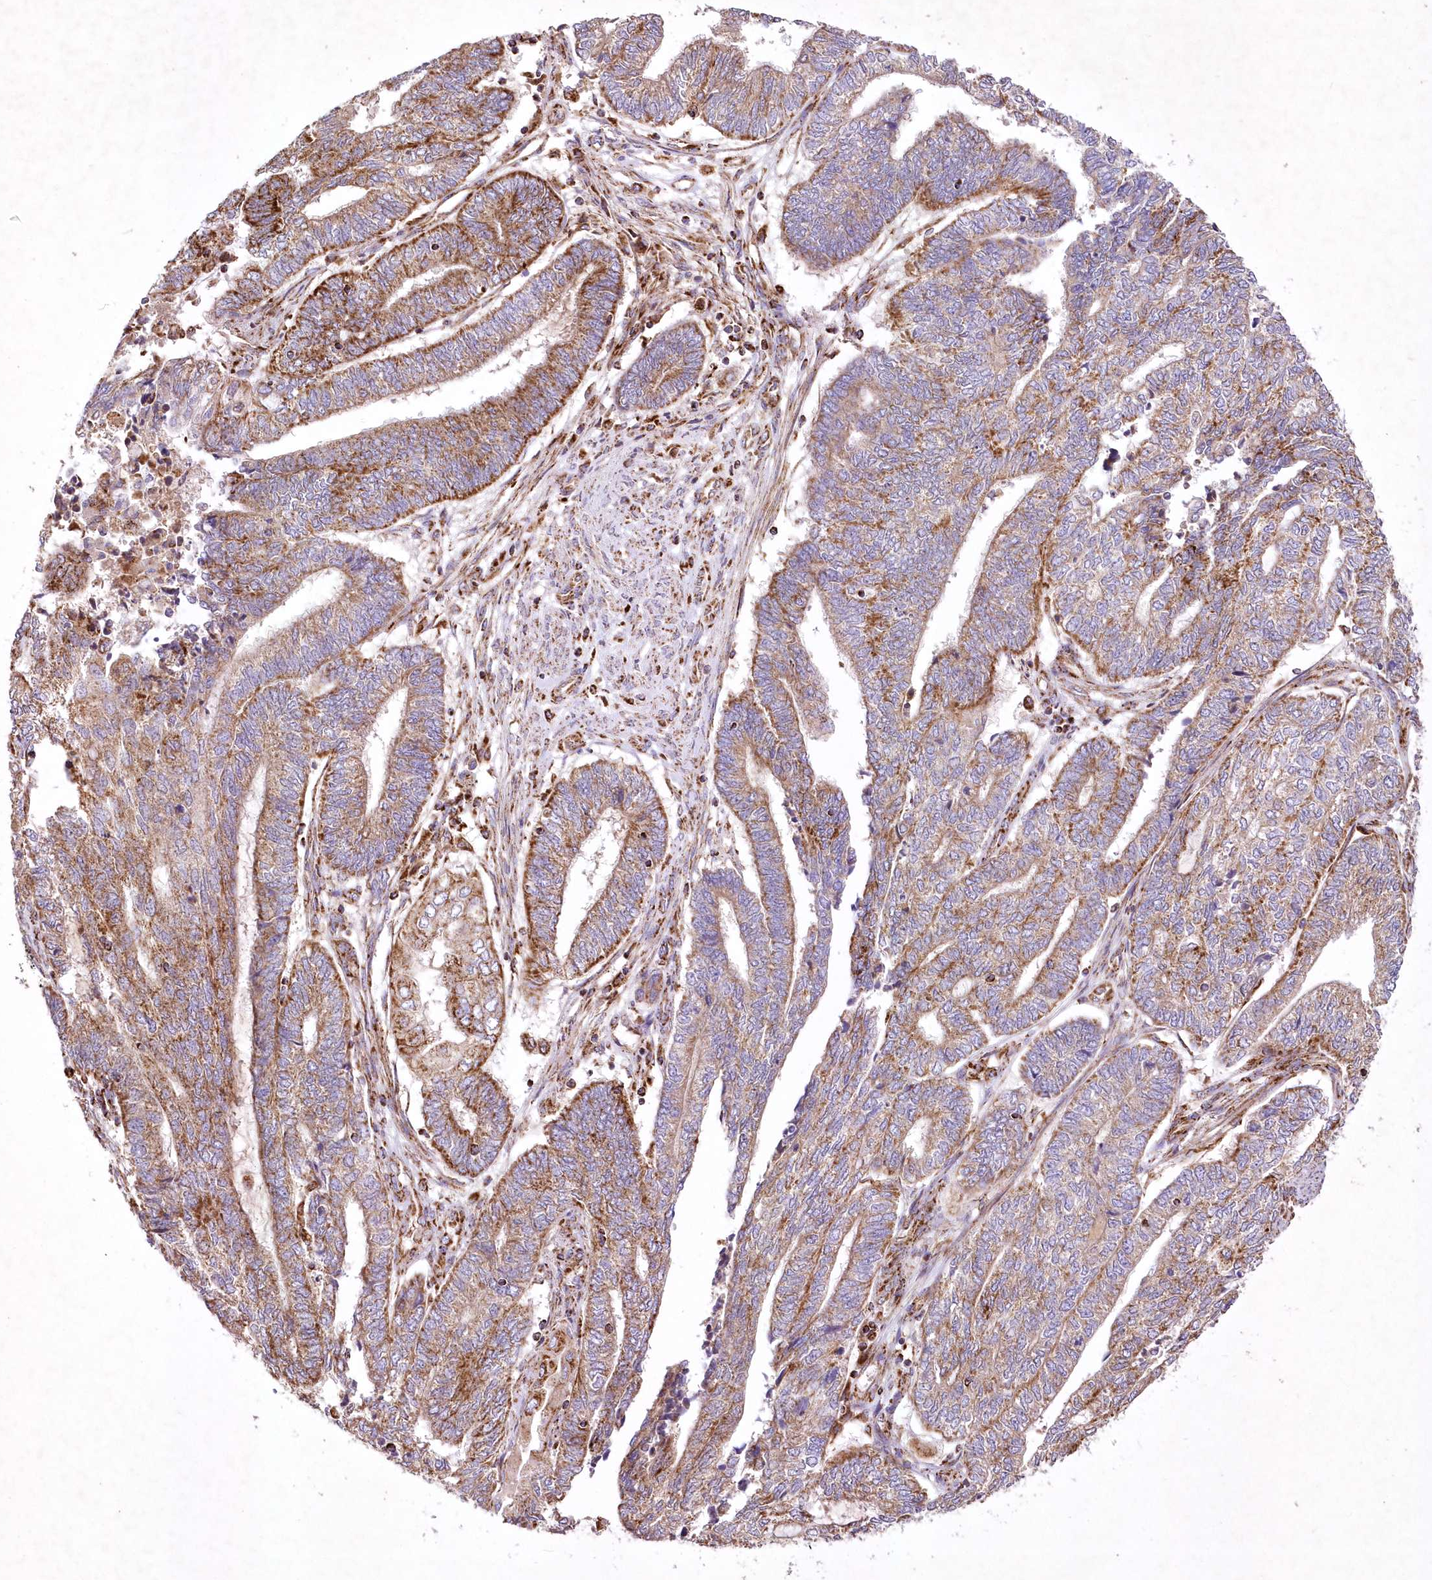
{"staining": {"intensity": "strong", "quantity": ">75%", "location": "cytoplasmic/membranous"}, "tissue": "endometrial cancer", "cell_type": "Tumor cells", "image_type": "cancer", "snomed": [{"axis": "morphology", "description": "Adenocarcinoma, NOS"}, {"axis": "topography", "description": "Uterus"}, {"axis": "topography", "description": "Endometrium"}], "caption": "An immunohistochemistry histopathology image of tumor tissue is shown. Protein staining in brown highlights strong cytoplasmic/membranous positivity in endometrial cancer within tumor cells.", "gene": "ASNSD1", "patient": {"sex": "female", "age": 70}}